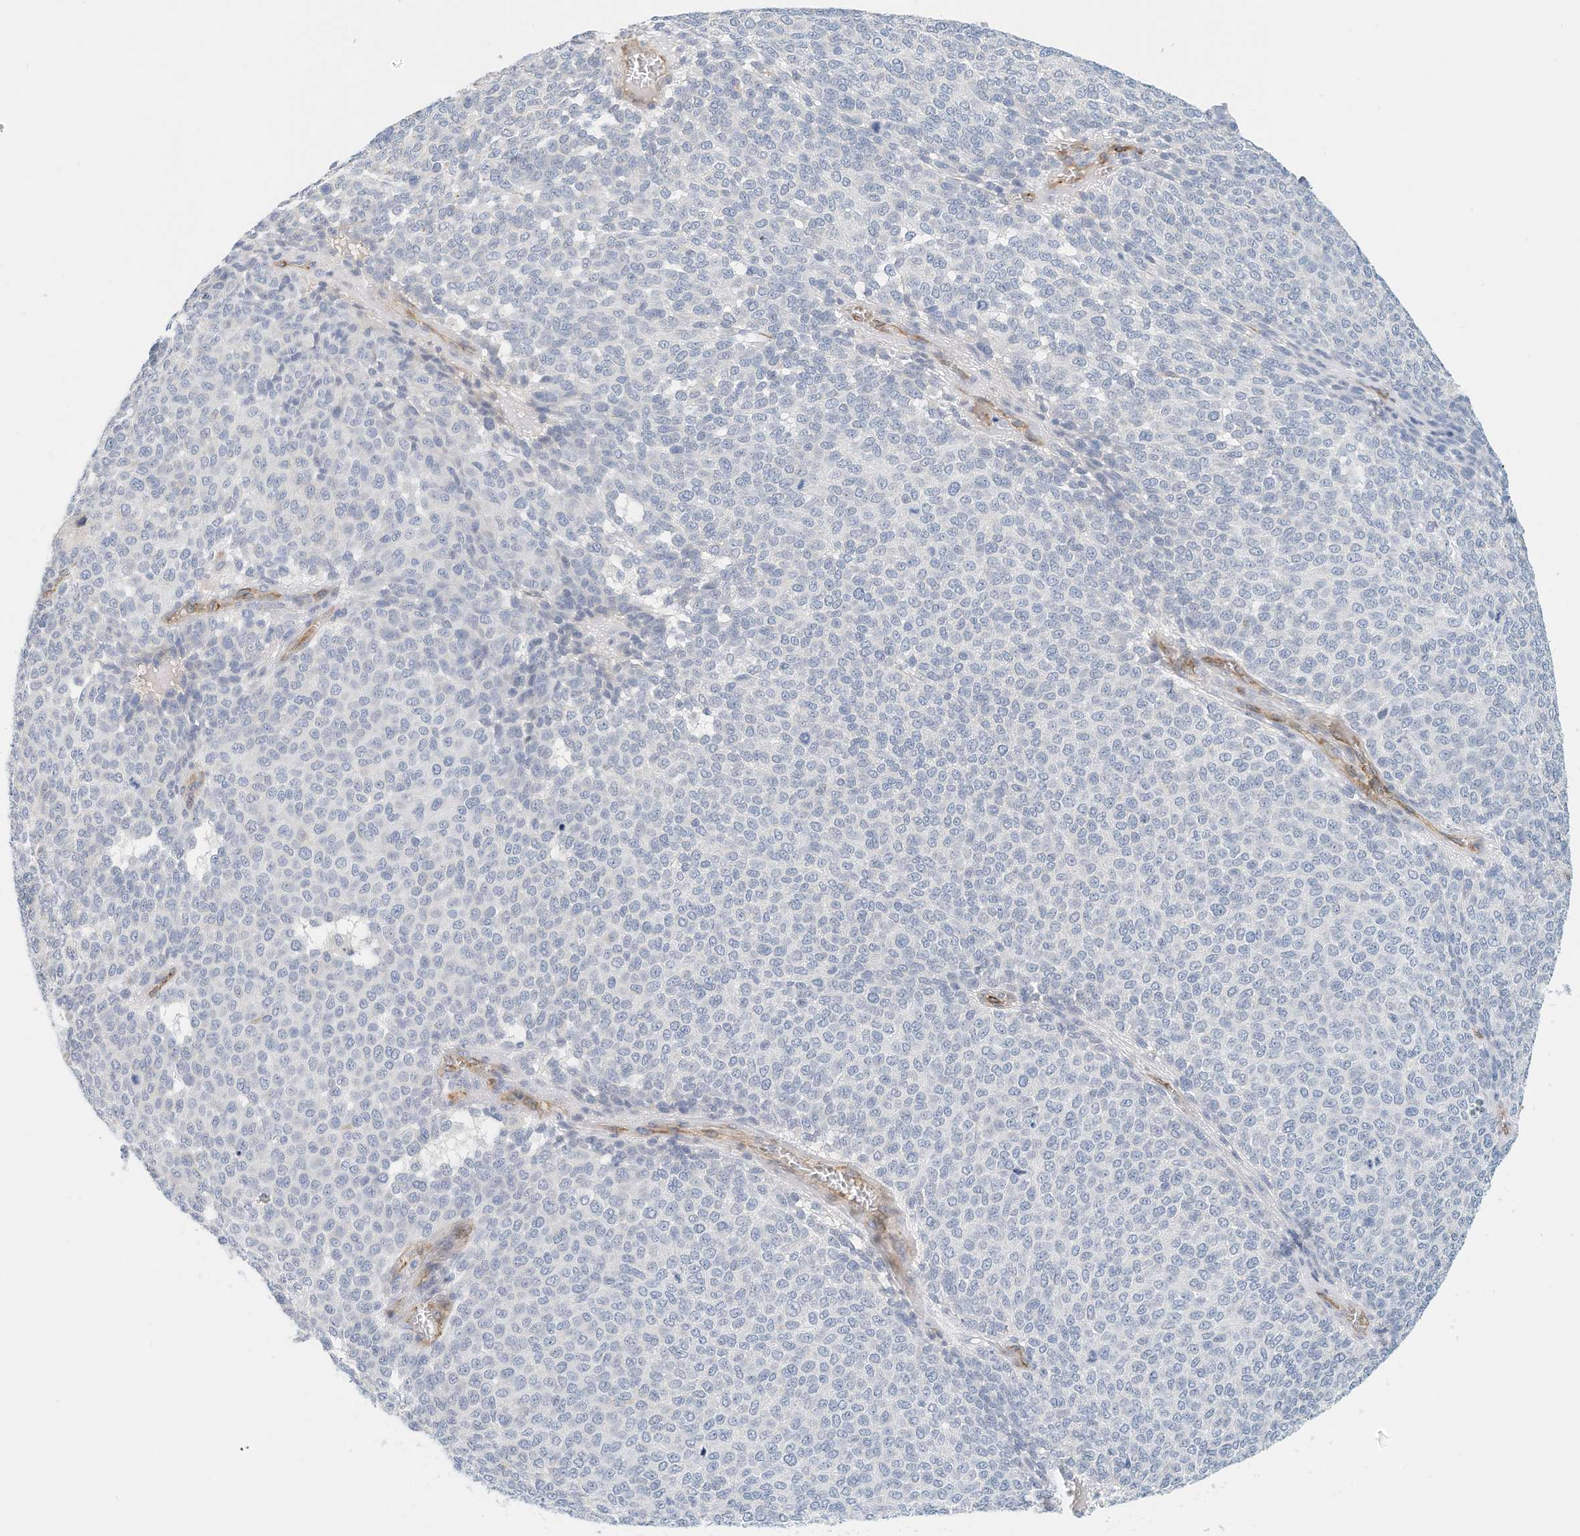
{"staining": {"intensity": "negative", "quantity": "none", "location": "none"}, "tissue": "melanoma", "cell_type": "Tumor cells", "image_type": "cancer", "snomed": [{"axis": "morphology", "description": "Malignant melanoma, NOS"}, {"axis": "topography", "description": "Skin"}], "caption": "There is no significant staining in tumor cells of melanoma.", "gene": "ARHGAP28", "patient": {"sex": "male", "age": 49}}